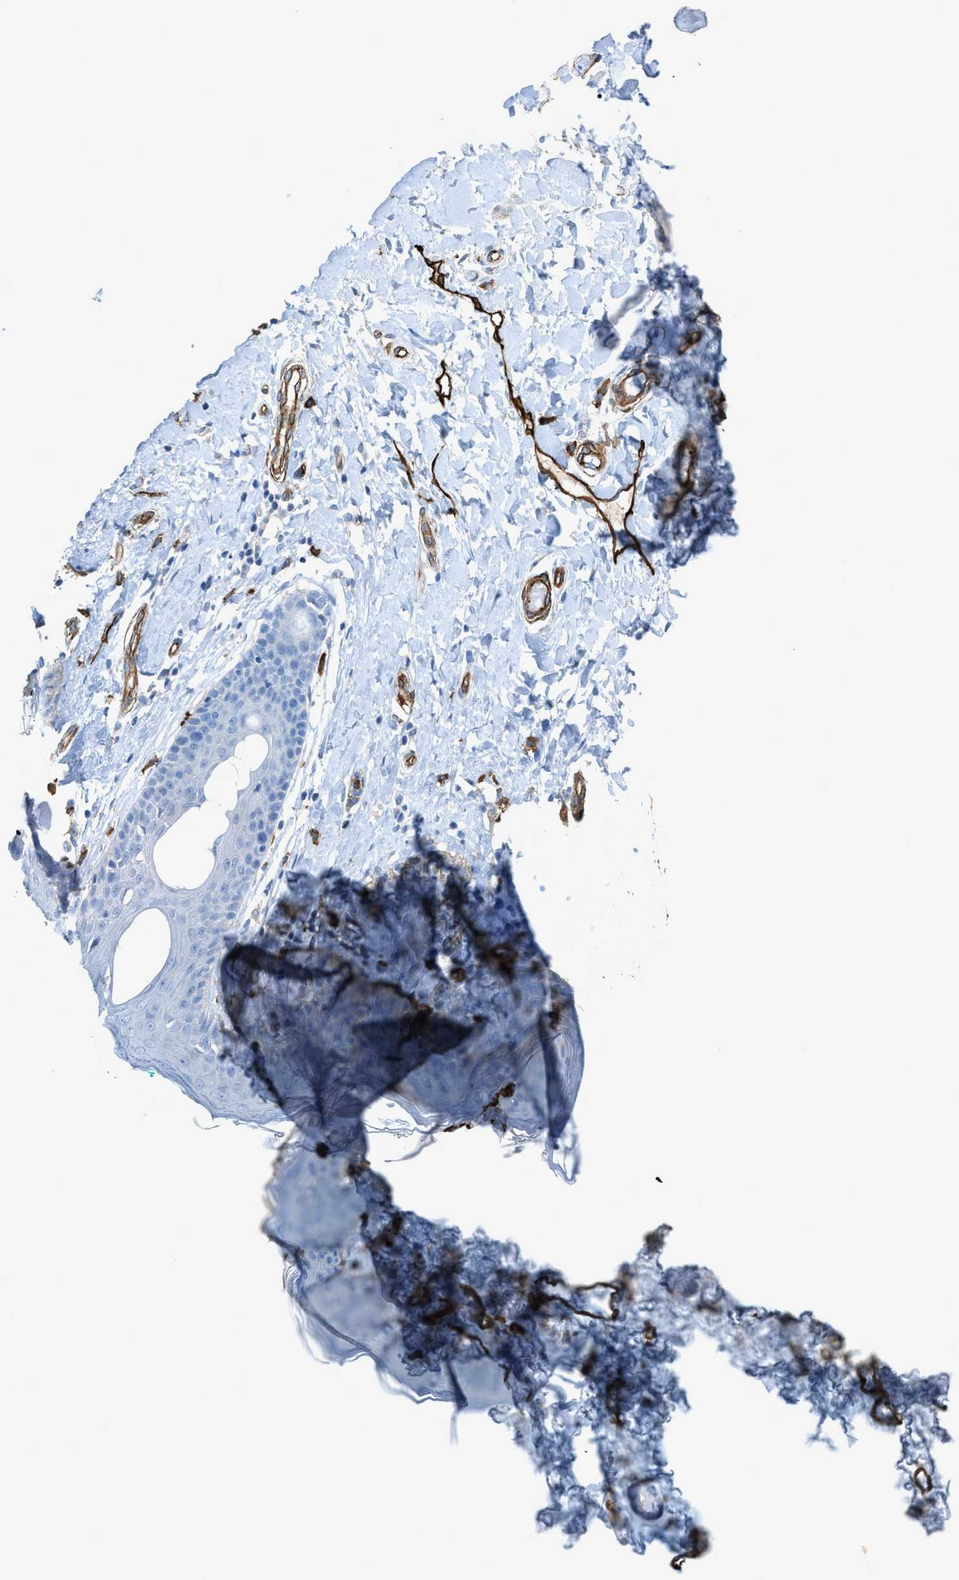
{"staining": {"intensity": "negative", "quantity": "none", "location": "none"}, "tissue": "skin", "cell_type": "Epidermal cells", "image_type": "normal", "snomed": [{"axis": "morphology", "description": "Normal tissue, NOS"}, {"axis": "topography", "description": "Vulva"}], "caption": "IHC micrograph of normal skin: skin stained with DAB (3,3'-diaminobenzidine) reveals no significant protein positivity in epidermal cells. (Immunohistochemistry, brightfield microscopy, high magnification).", "gene": "SLC22A15", "patient": {"sex": "female", "age": 66}}